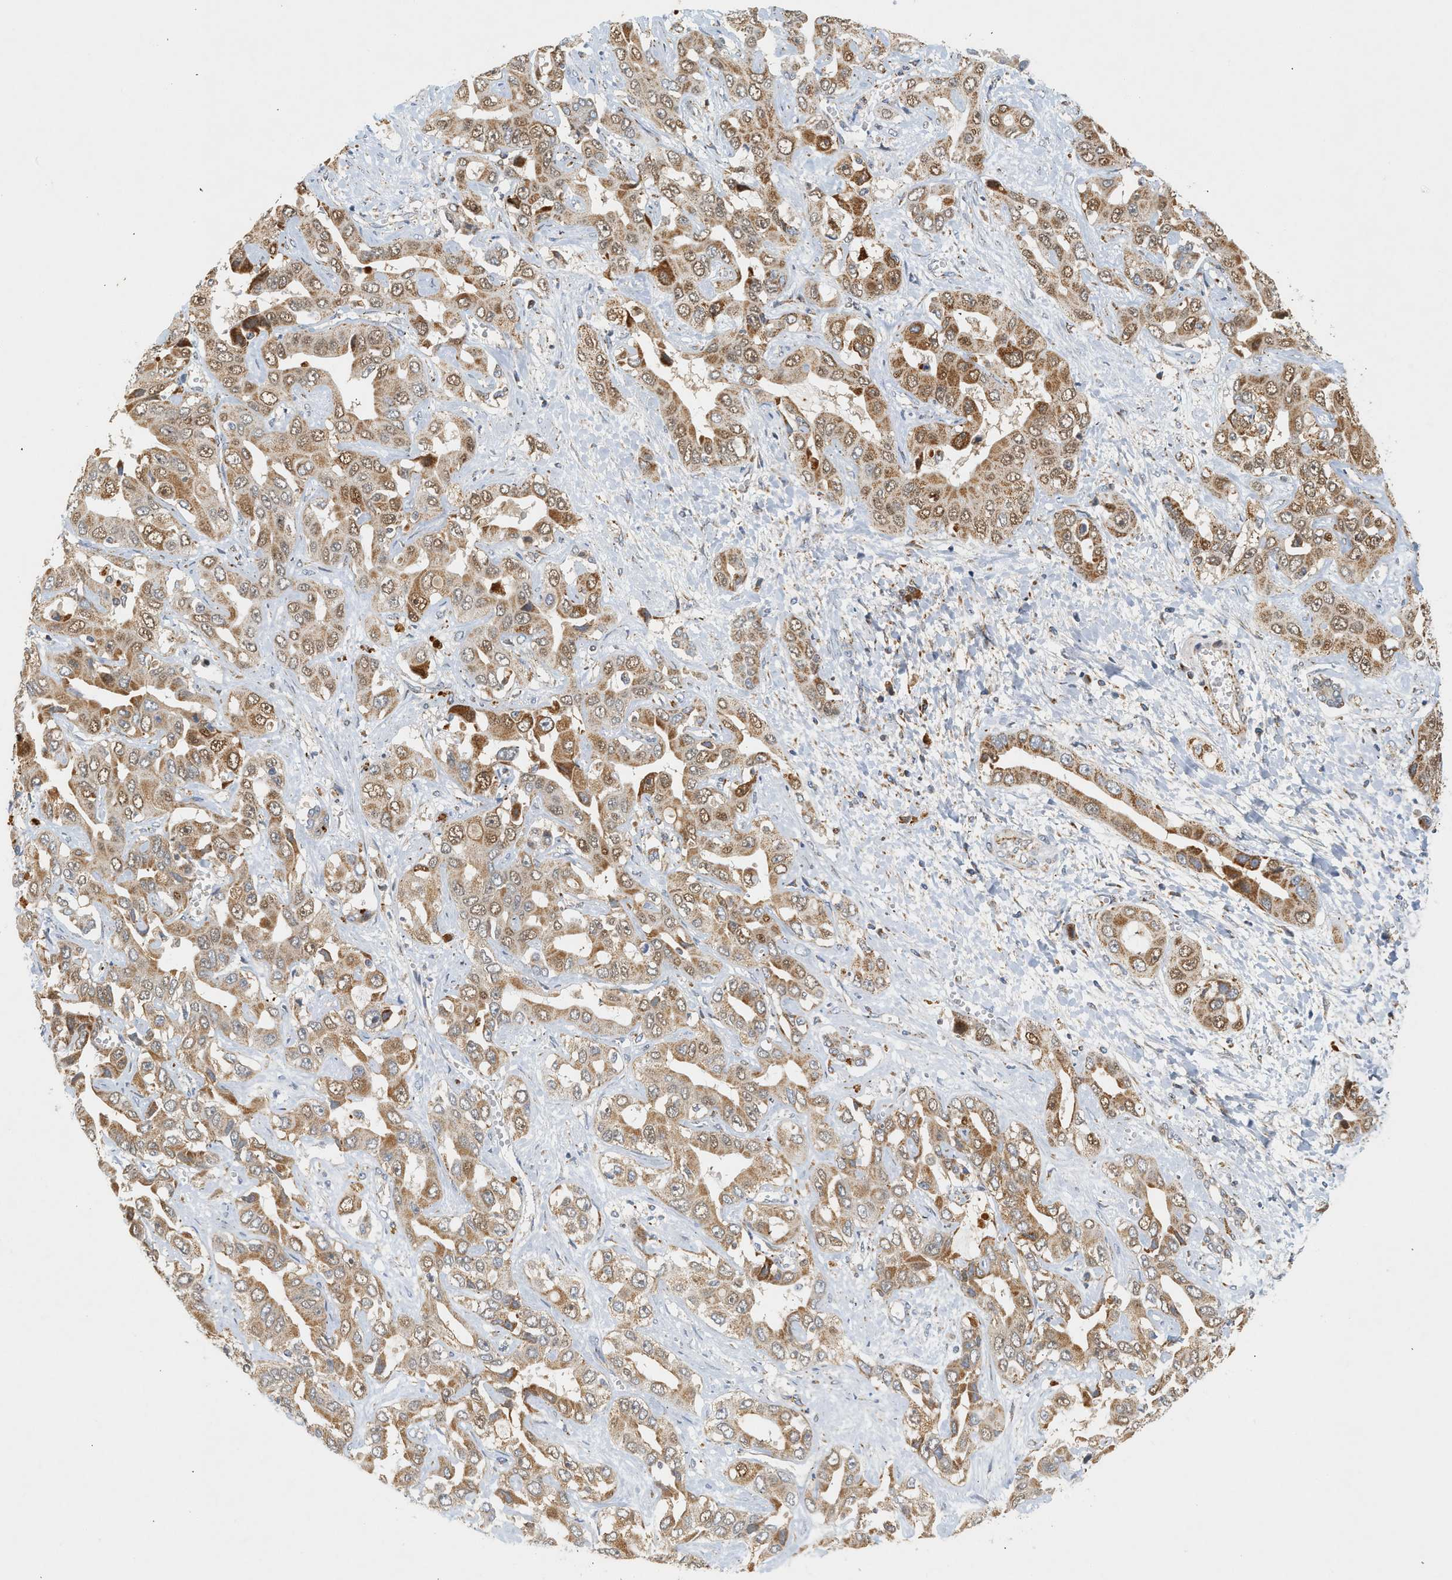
{"staining": {"intensity": "moderate", "quantity": ">75%", "location": "cytoplasmic/membranous"}, "tissue": "liver cancer", "cell_type": "Tumor cells", "image_type": "cancer", "snomed": [{"axis": "morphology", "description": "Cholangiocarcinoma"}, {"axis": "topography", "description": "Liver"}], "caption": "This micrograph displays IHC staining of liver cholangiocarcinoma, with medium moderate cytoplasmic/membranous expression in about >75% of tumor cells.", "gene": "MCU", "patient": {"sex": "female", "age": 52}}